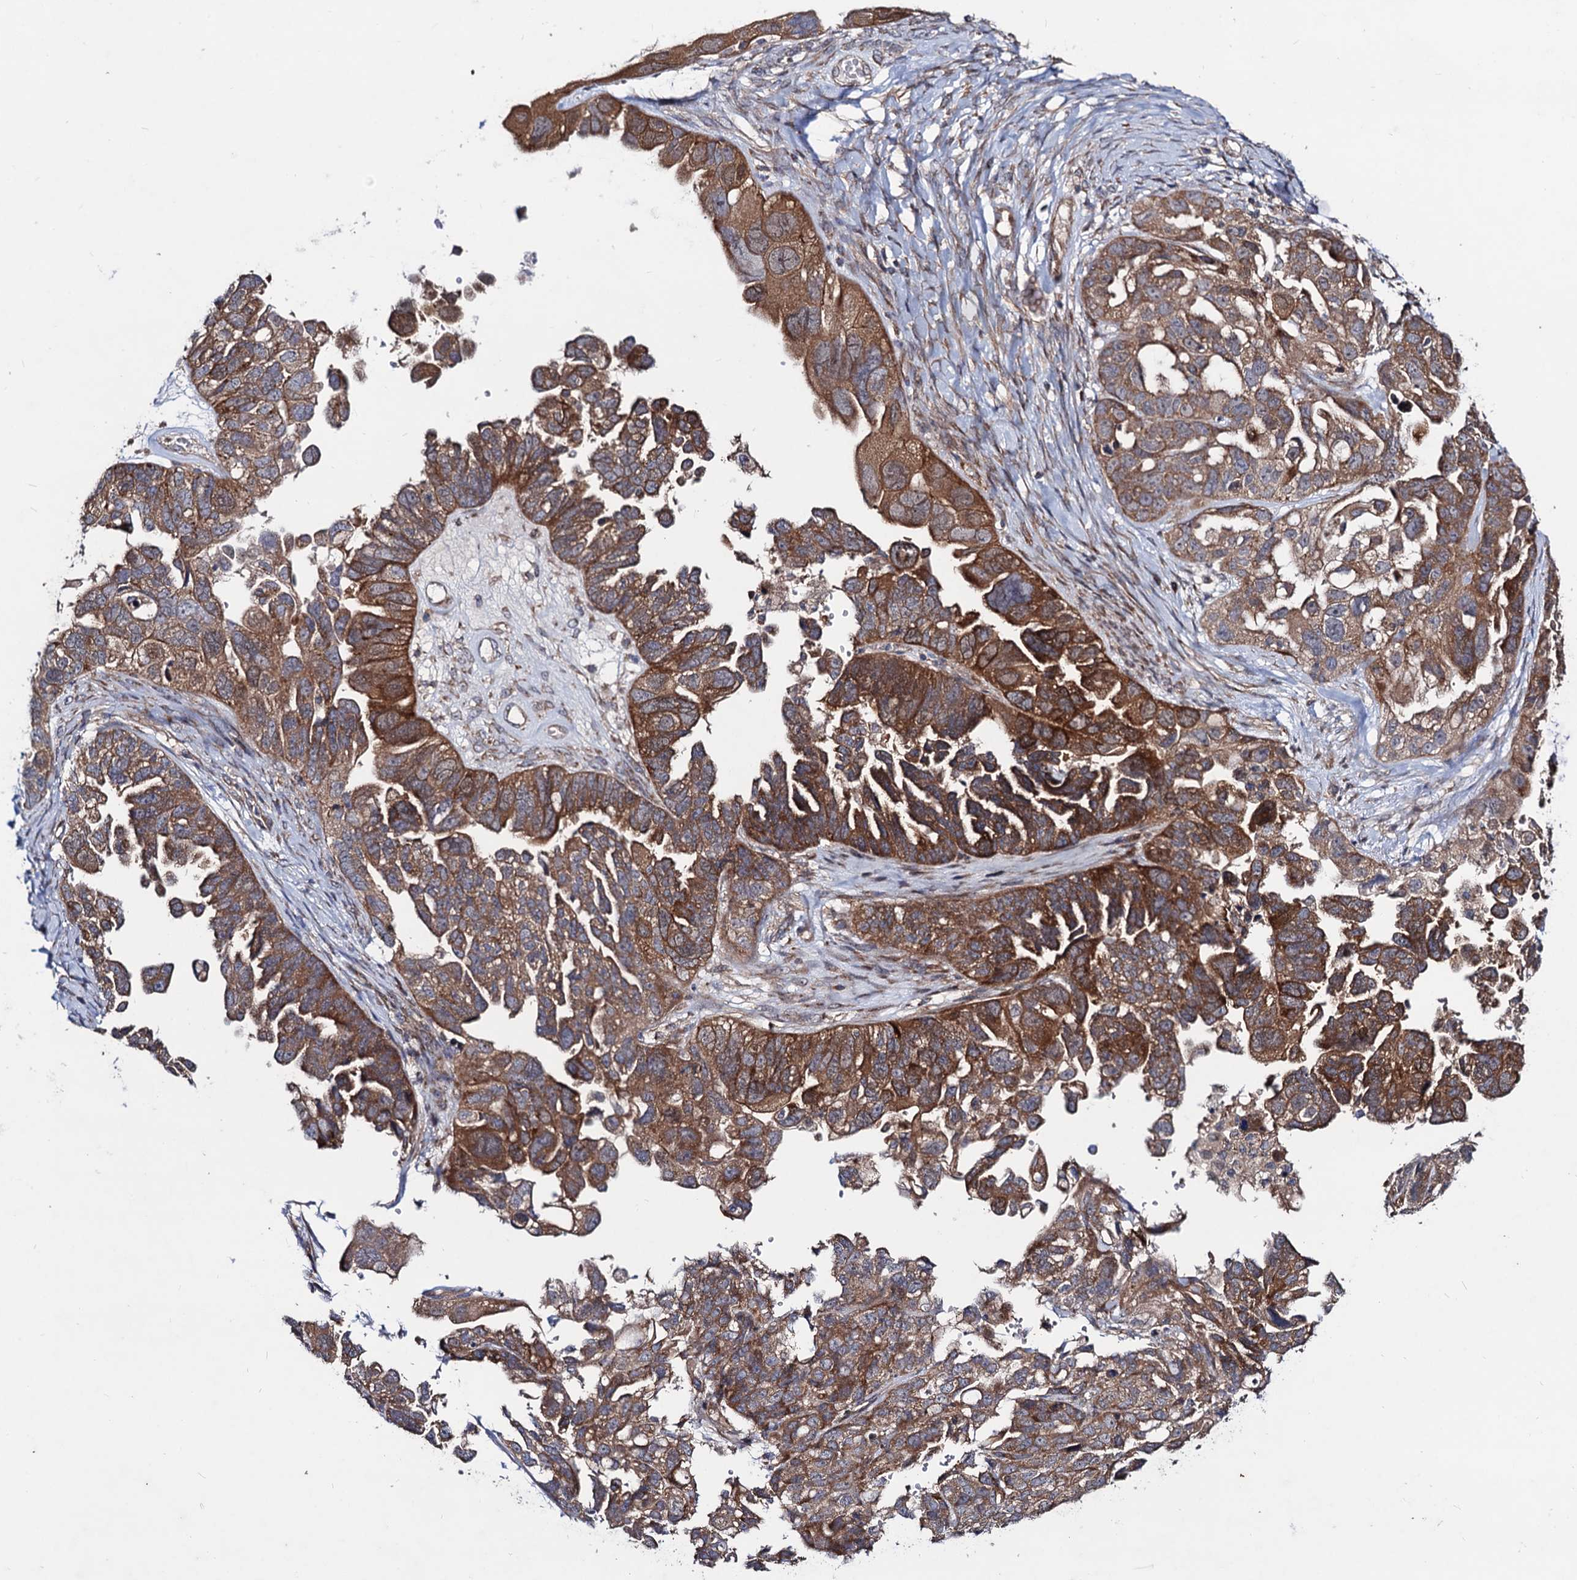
{"staining": {"intensity": "moderate", "quantity": ">75%", "location": "cytoplasmic/membranous"}, "tissue": "ovarian cancer", "cell_type": "Tumor cells", "image_type": "cancer", "snomed": [{"axis": "morphology", "description": "Cystadenocarcinoma, serous, NOS"}, {"axis": "topography", "description": "Ovary"}], "caption": "IHC of human ovarian serous cystadenocarcinoma shows medium levels of moderate cytoplasmic/membranous positivity in approximately >75% of tumor cells.", "gene": "DYDC1", "patient": {"sex": "female", "age": 79}}